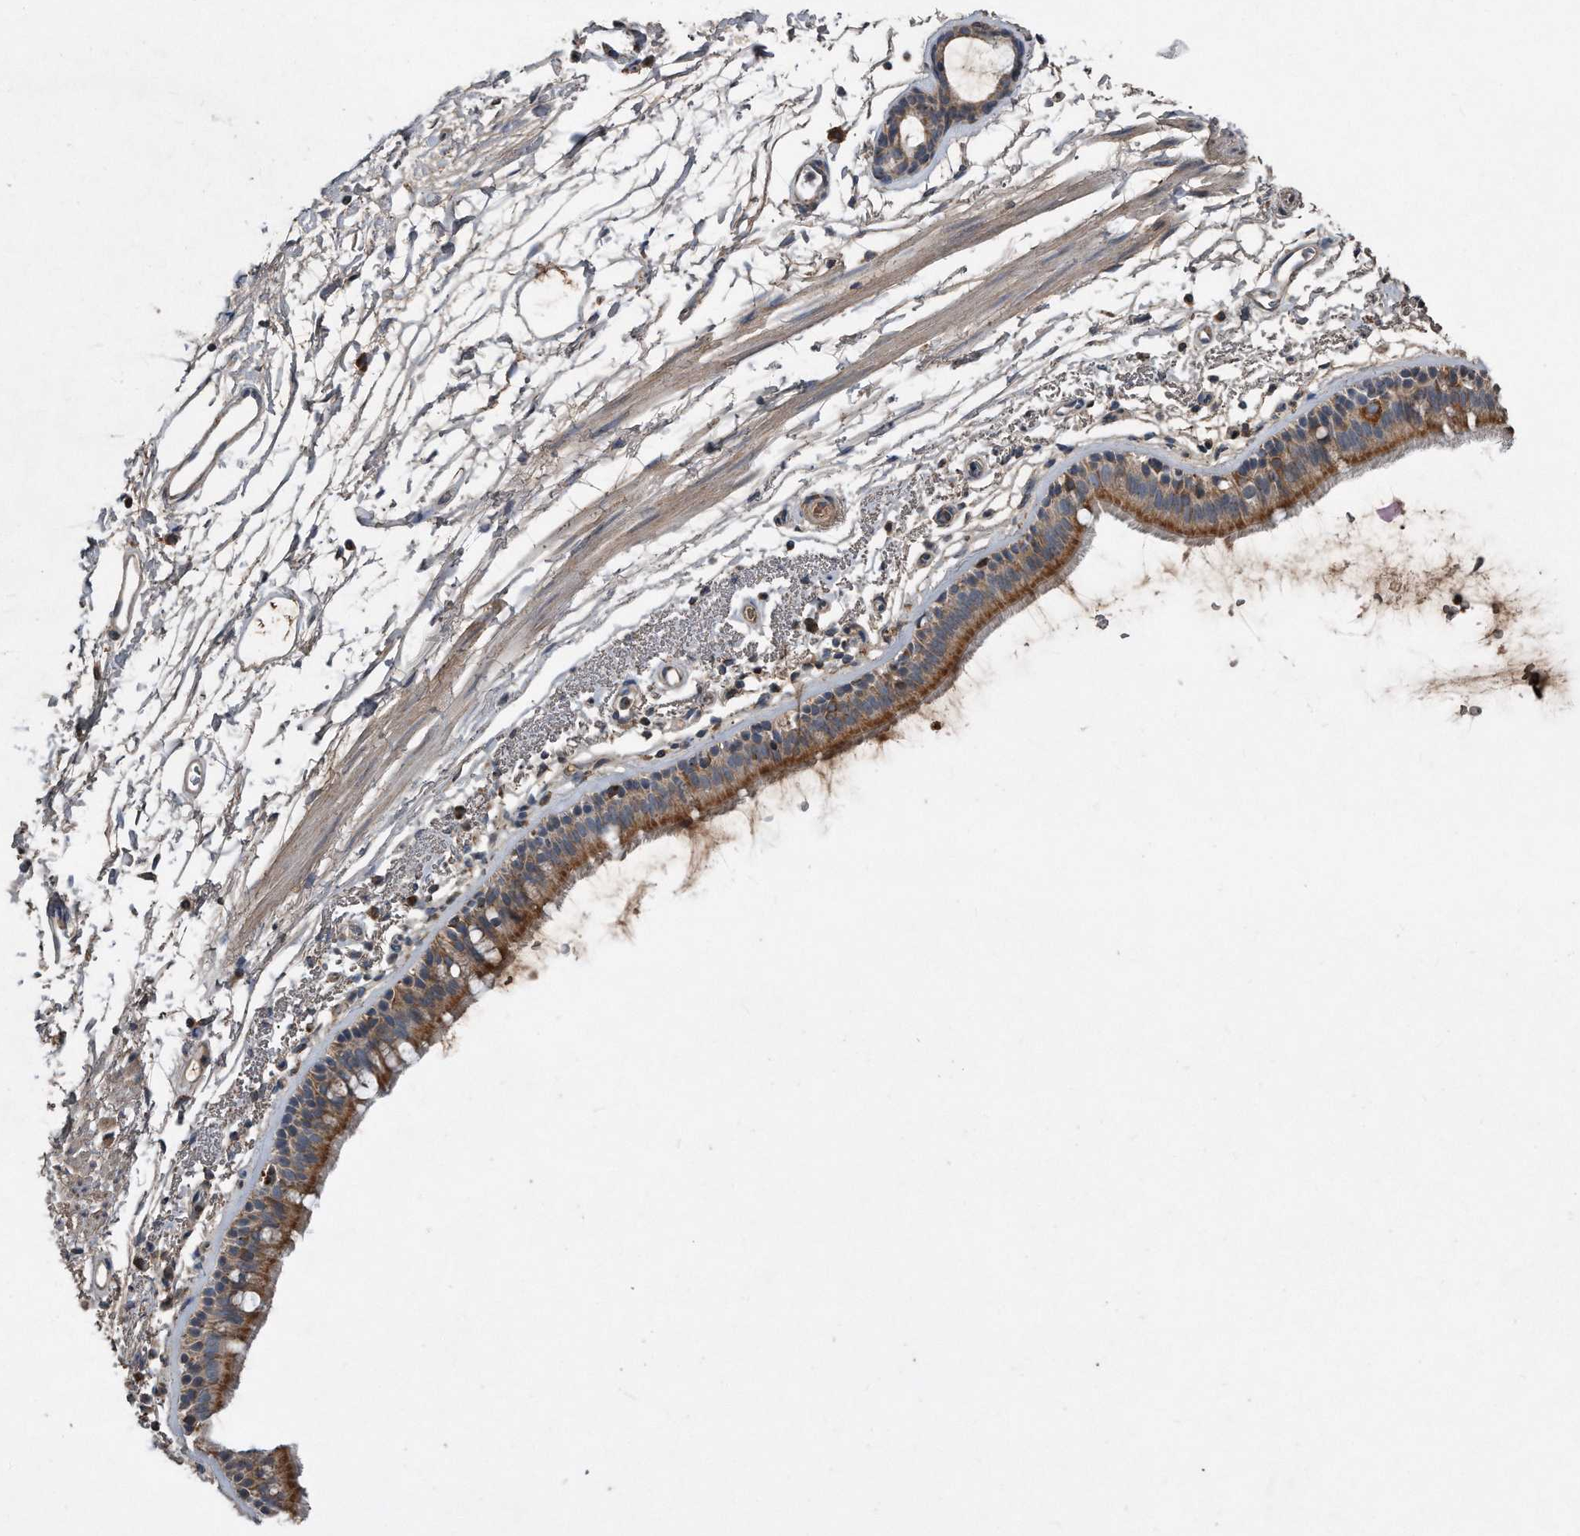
{"staining": {"intensity": "moderate", "quantity": ">75%", "location": "cytoplasmic/membranous"}, "tissue": "bronchus", "cell_type": "Respiratory epithelial cells", "image_type": "normal", "snomed": [{"axis": "morphology", "description": "Normal tissue, NOS"}, {"axis": "topography", "description": "Lymph node"}, {"axis": "topography", "description": "Bronchus"}], "caption": "Human bronchus stained with a brown dye demonstrates moderate cytoplasmic/membranous positive staining in about >75% of respiratory epithelial cells.", "gene": "SDHA", "patient": {"sex": "female", "age": 70}}